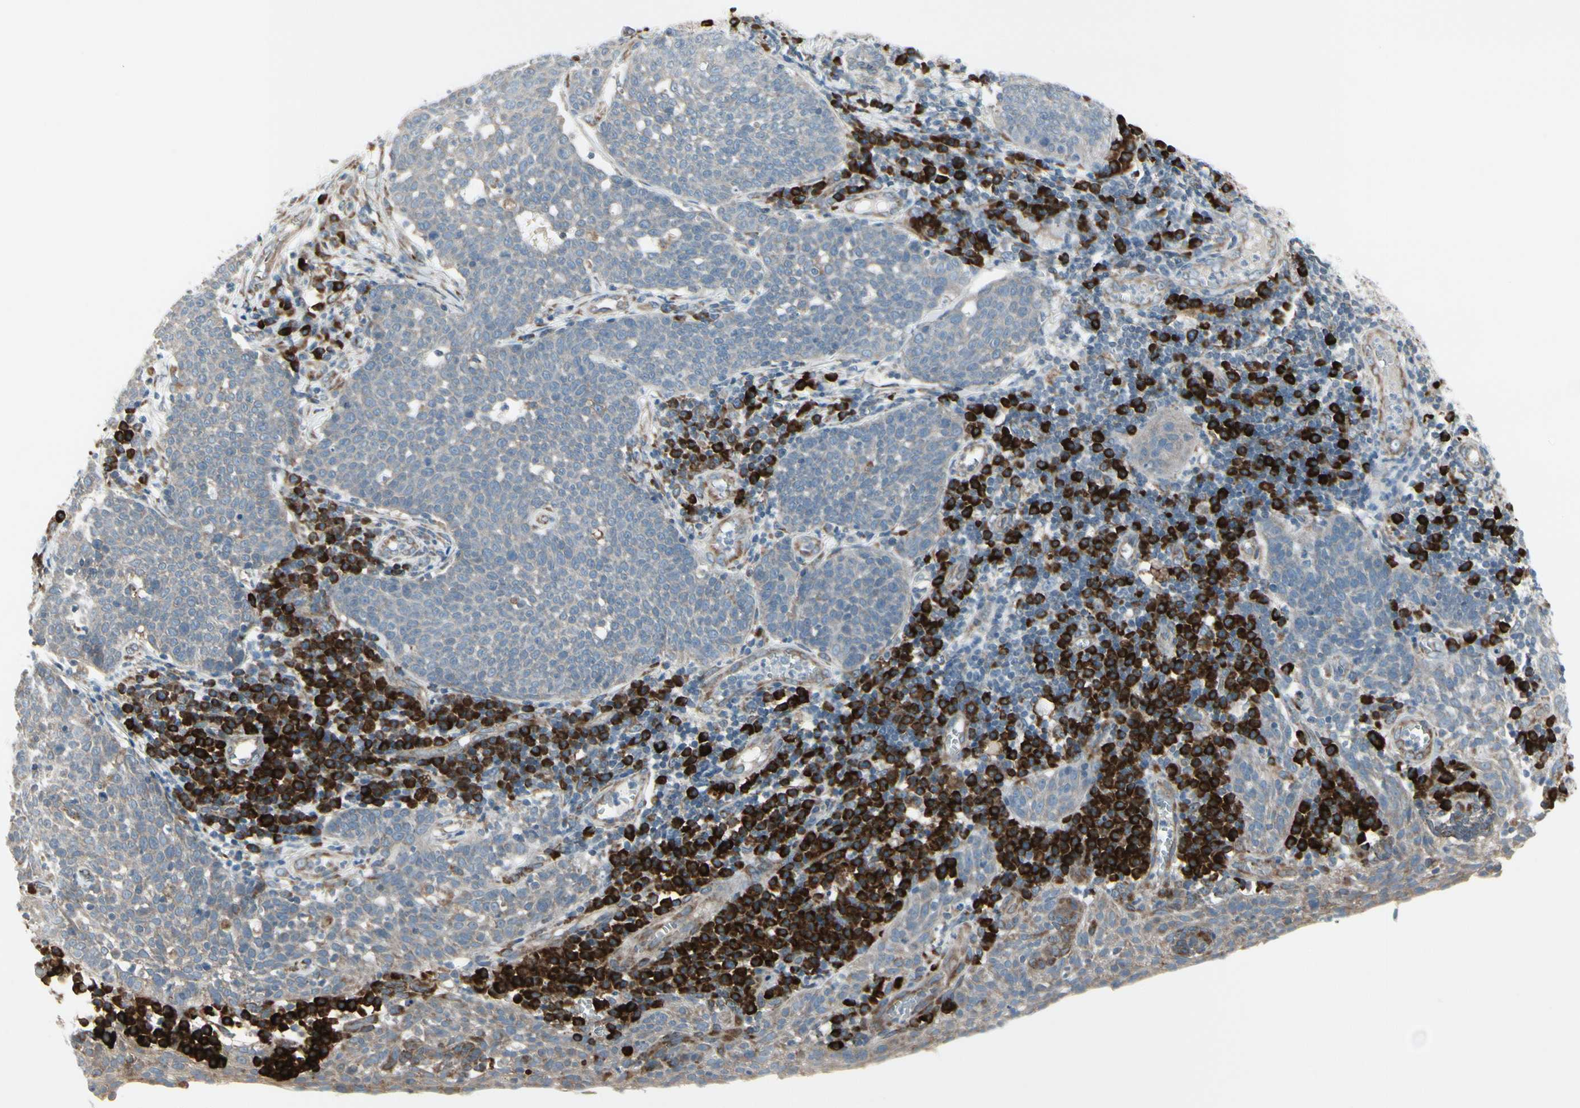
{"staining": {"intensity": "weak", "quantity": "25%-75%", "location": "cytoplasmic/membranous"}, "tissue": "cervical cancer", "cell_type": "Tumor cells", "image_type": "cancer", "snomed": [{"axis": "morphology", "description": "Squamous cell carcinoma, NOS"}, {"axis": "topography", "description": "Cervix"}], "caption": "Cervical cancer stained for a protein shows weak cytoplasmic/membranous positivity in tumor cells.", "gene": "FNDC3A", "patient": {"sex": "female", "age": 34}}